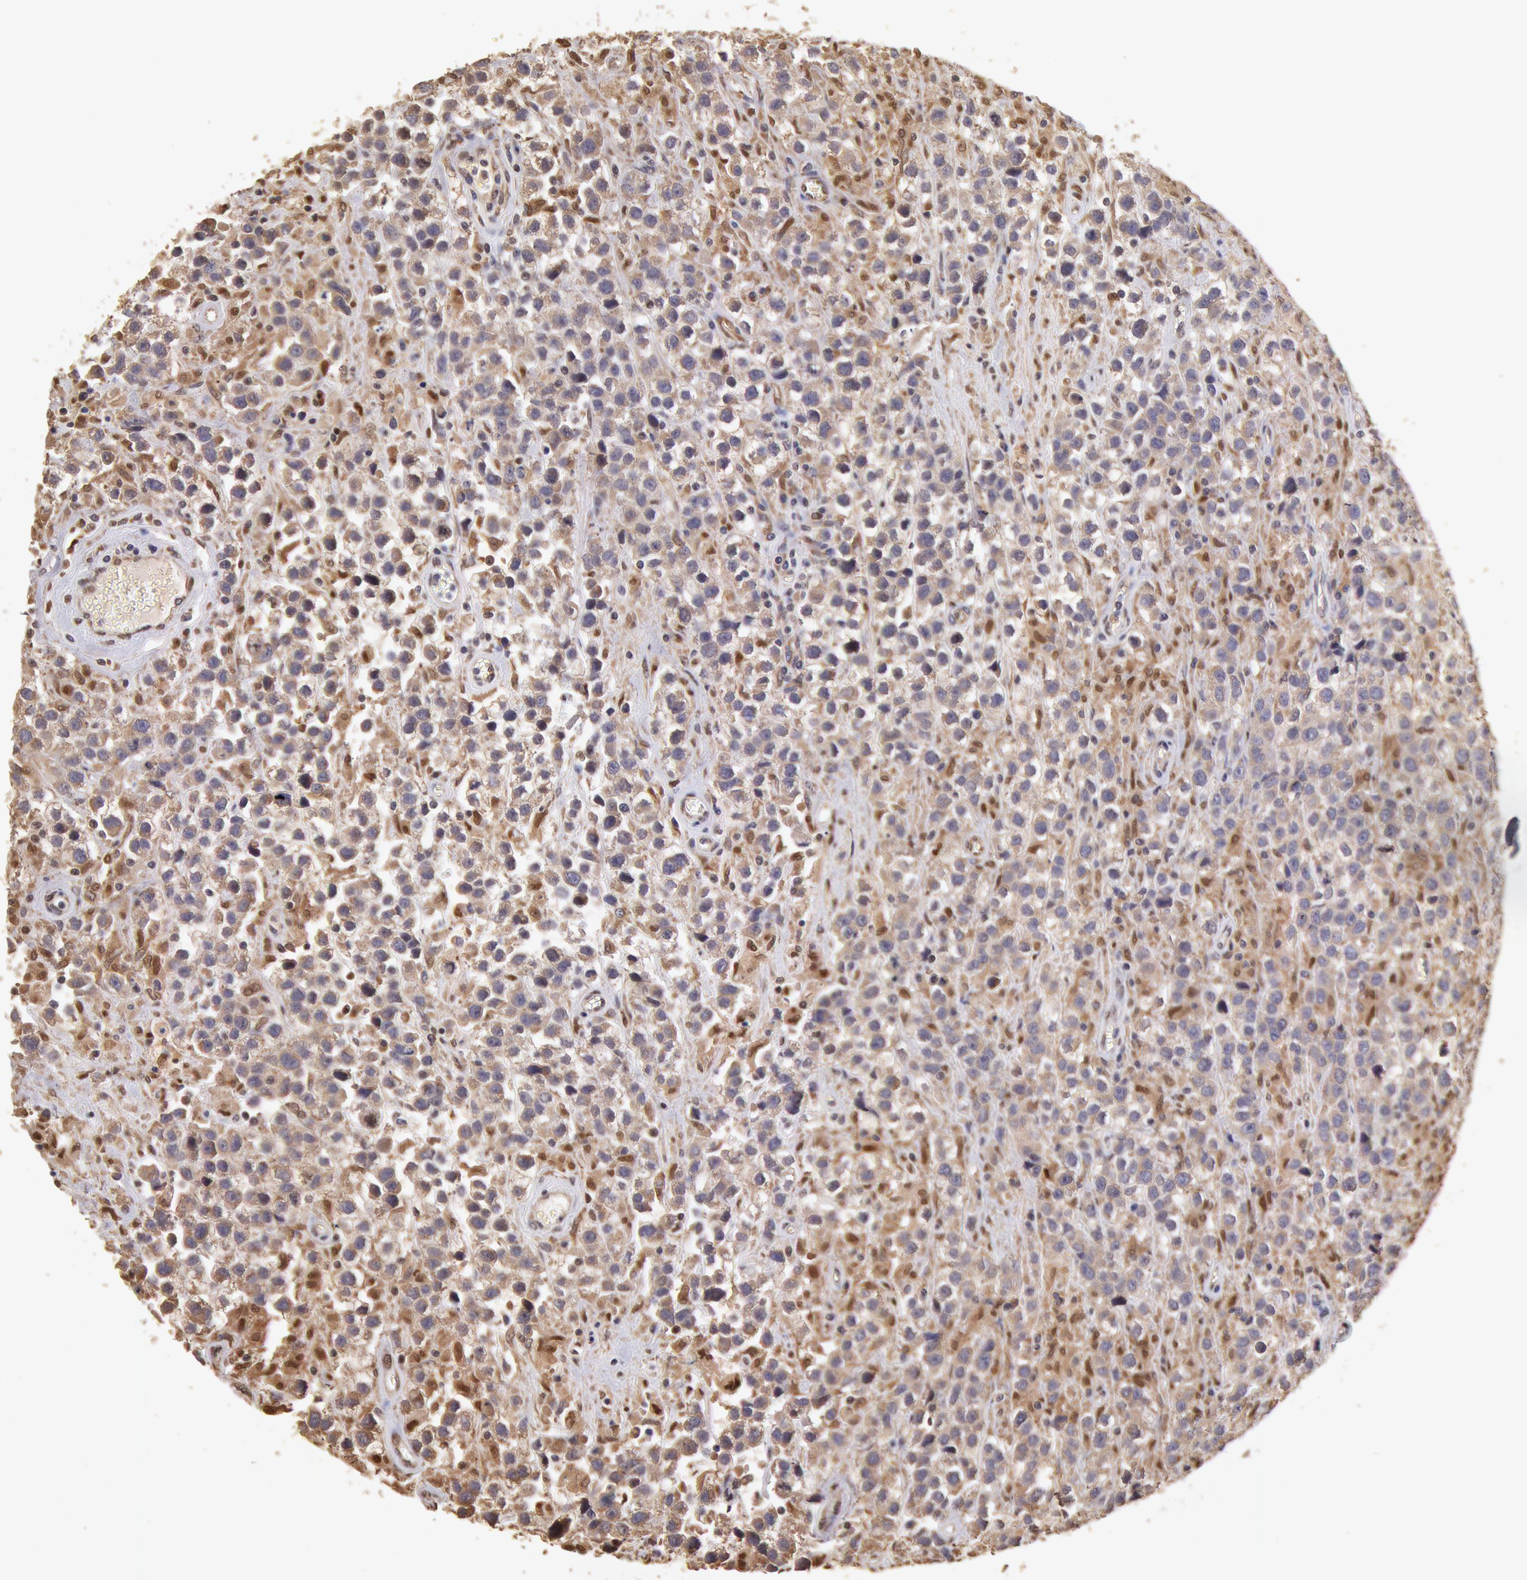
{"staining": {"intensity": "strong", "quantity": ">75%", "location": "cytoplasmic/membranous,nuclear"}, "tissue": "testis cancer", "cell_type": "Tumor cells", "image_type": "cancer", "snomed": [{"axis": "morphology", "description": "Seminoma, NOS"}, {"axis": "topography", "description": "Testis"}], "caption": "Protein staining of testis seminoma tissue exhibits strong cytoplasmic/membranous and nuclear expression in approximately >75% of tumor cells.", "gene": "COMT", "patient": {"sex": "male", "age": 43}}